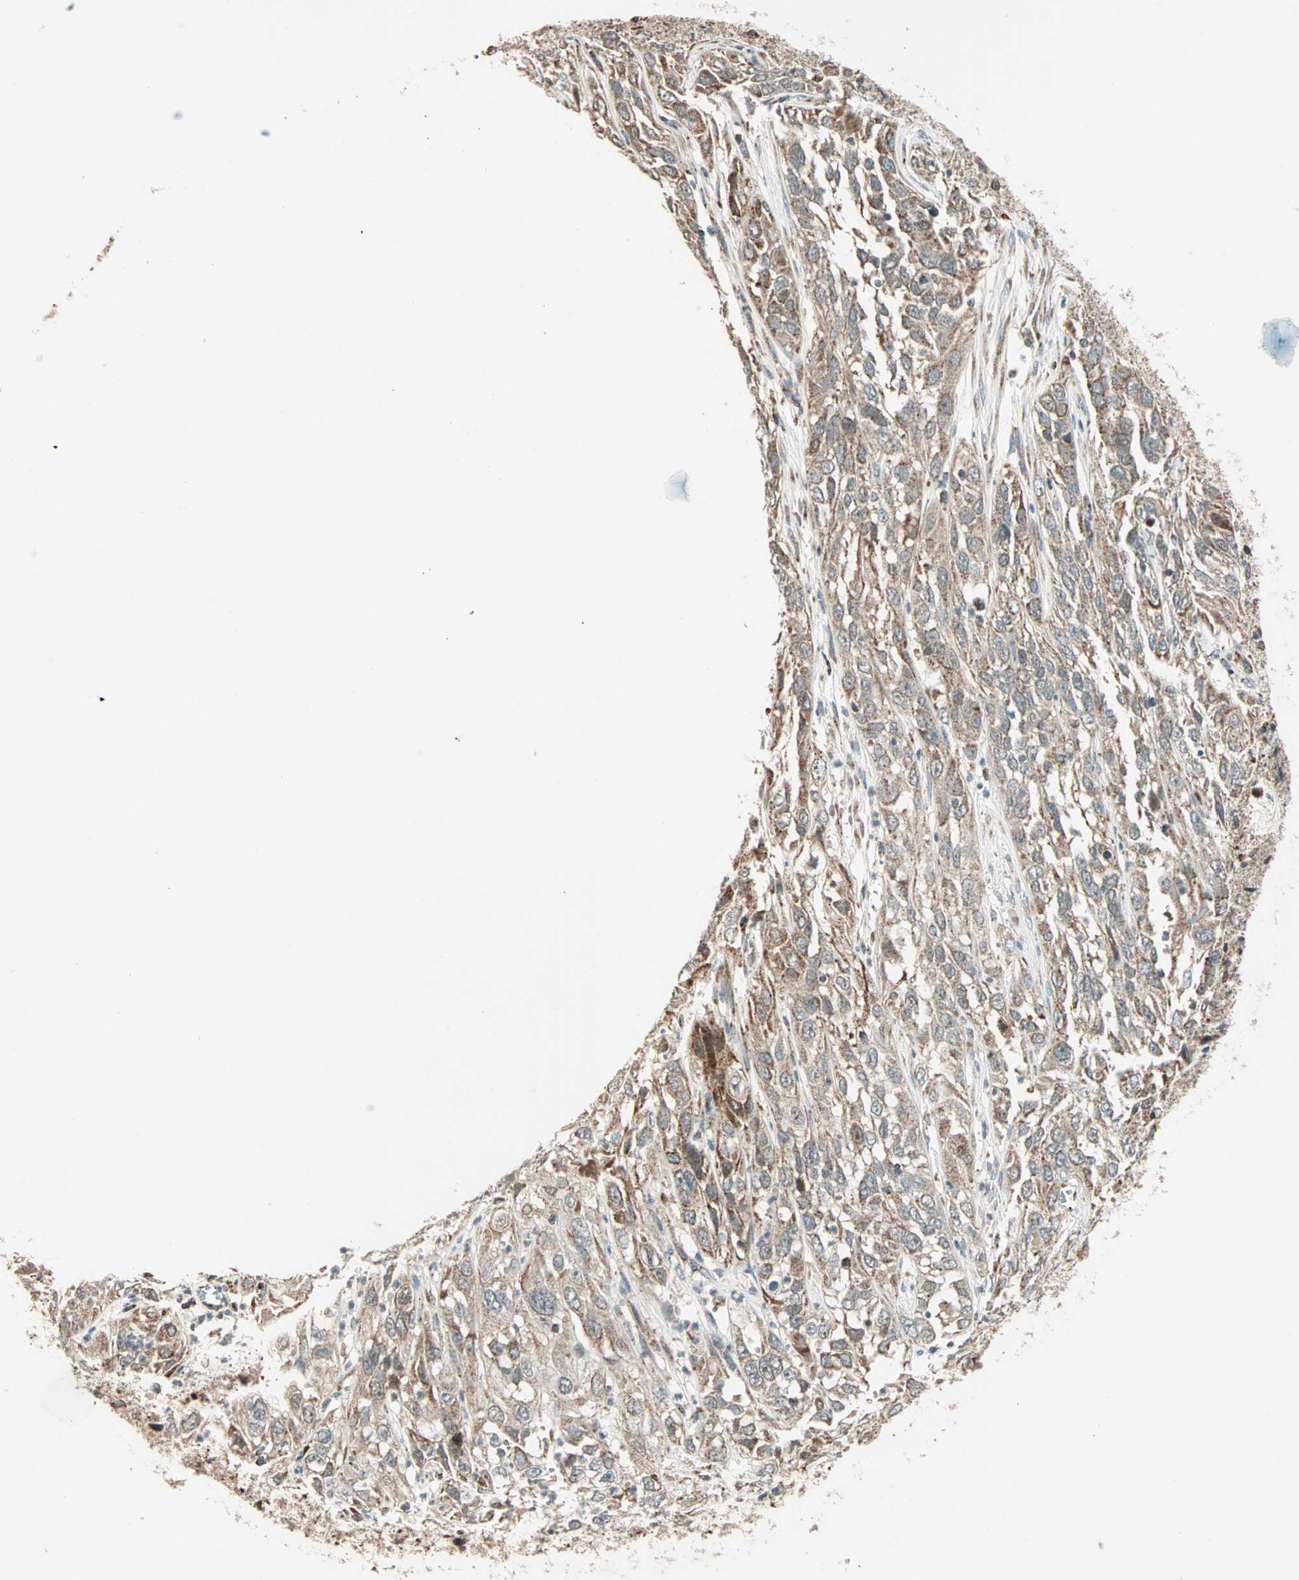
{"staining": {"intensity": "weak", "quantity": ">75%", "location": "cytoplasmic/membranous"}, "tissue": "cervical cancer", "cell_type": "Tumor cells", "image_type": "cancer", "snomed": [{"axis": "morphology", "description": "Squamous cell carcinoma, NOS"}, {"axis": "topography", "description": "Cervix"}], "caption": "DAB (3,3'-diaminobenzidine) immunohistochemical staining of human squamous cell carcinoma (cervical) demonstrates weak cytoplasmic/membranous protein staining in about >75% of tumor cells. (DAB (3,3'-diaminobenzidine) IHC with brightfield microscopy, high magnification).", "gene": "SPRY4", "patient": {"sex": "female", "age": 32}}